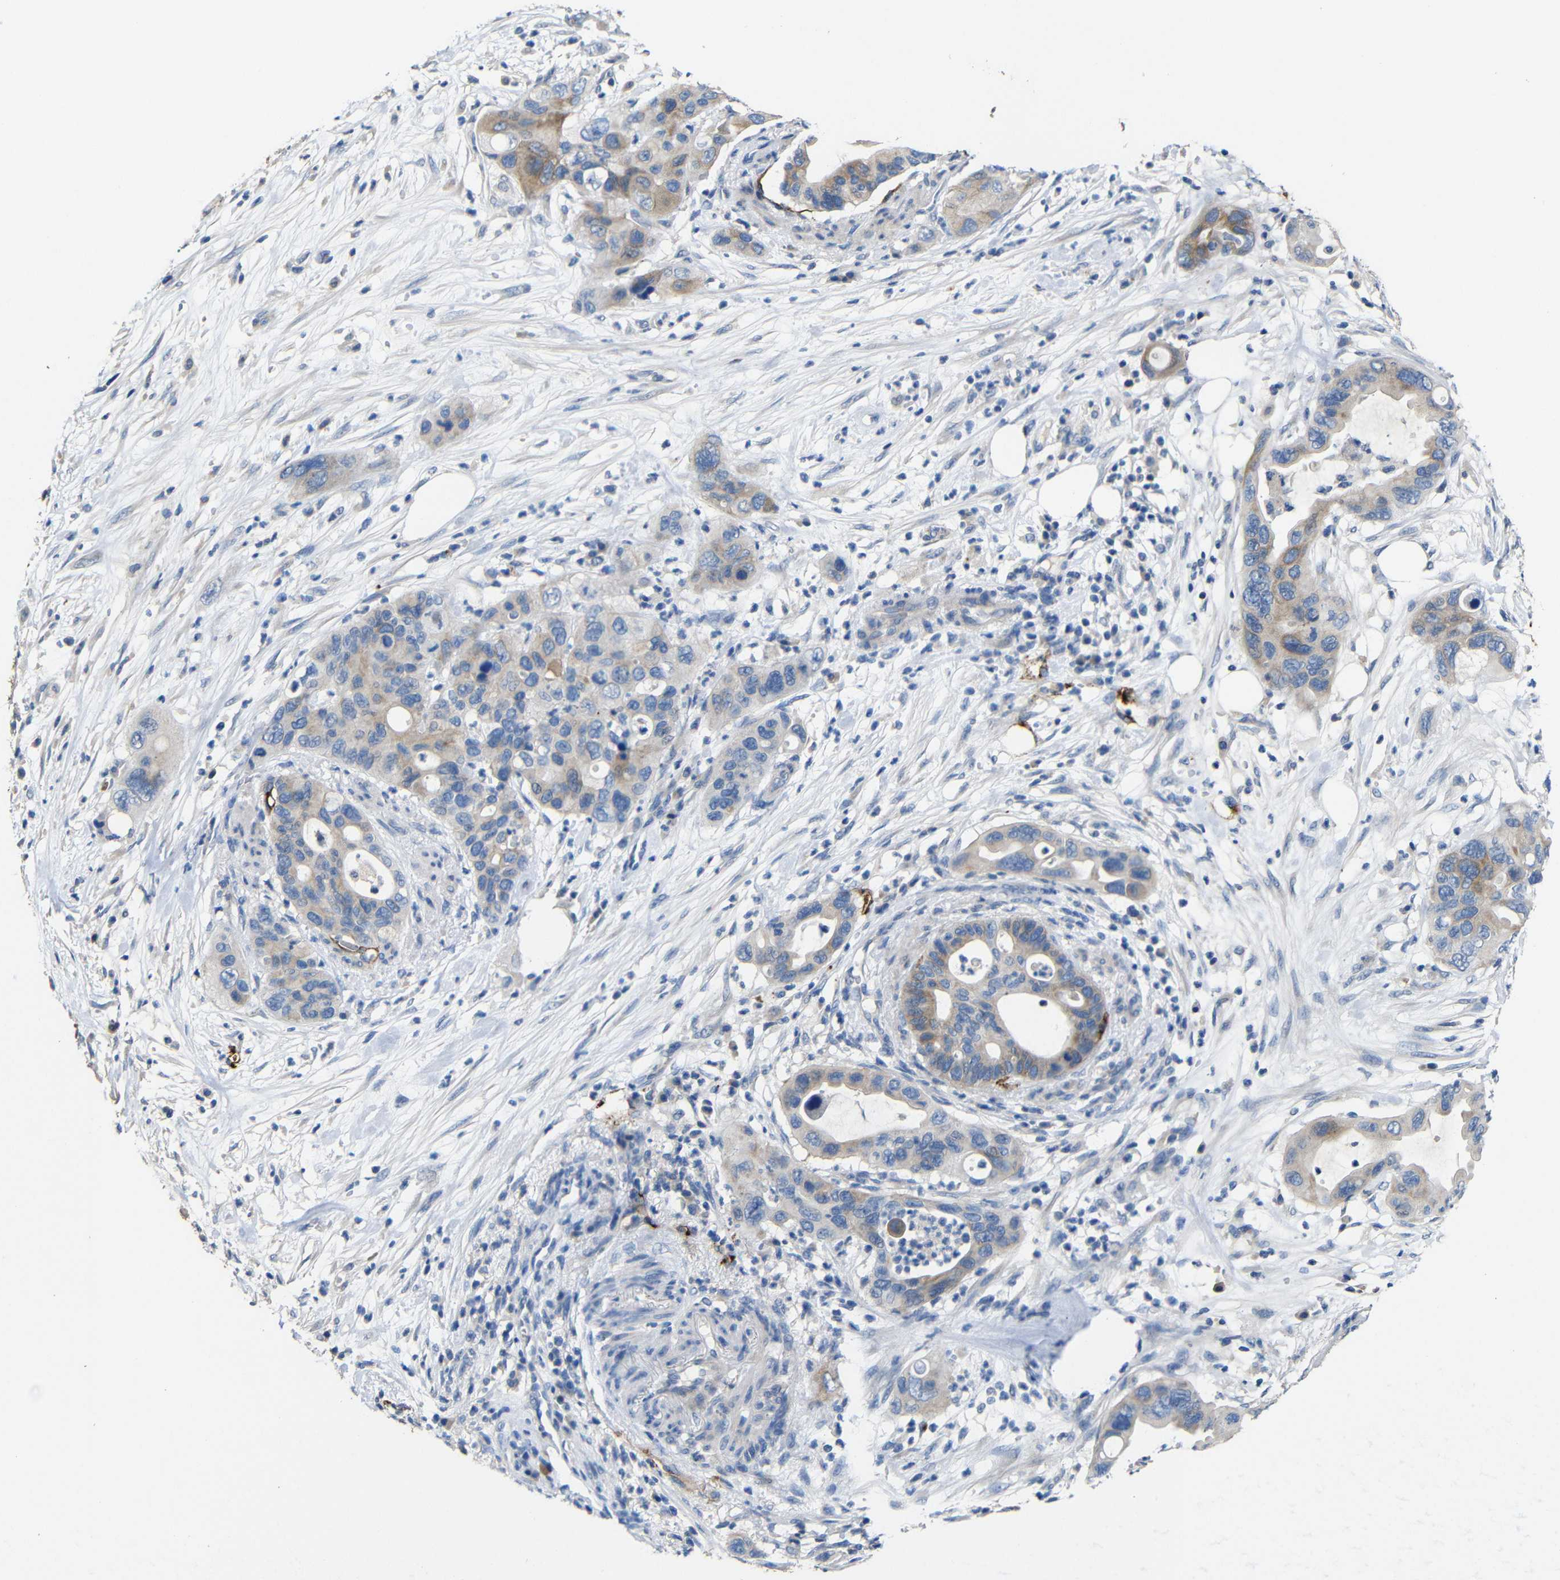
{"staining": {"intensity": "moderate", "quantity": "25%-75%", "location": "cytoplasmic/membranous"}, "tissue": "pancreatic cancer", "cell_type": "Tumor cells", "image_type": "cancer", "snomed": [{"axis": "morphology", "description": "Adenocarcinoma, NOS"}, {"axis": "topography", "description": "Pancreas"}], "caption": "Immunohistochemical staining of pancreatic cancer (adenocarcinoma) exhibits medium levels of moderate cytoplasmic/membranous protein staining in about 25%-75% of tumor cells.", "gene": "ACKR2", "patient": {"sex": "female", "age": 71}}